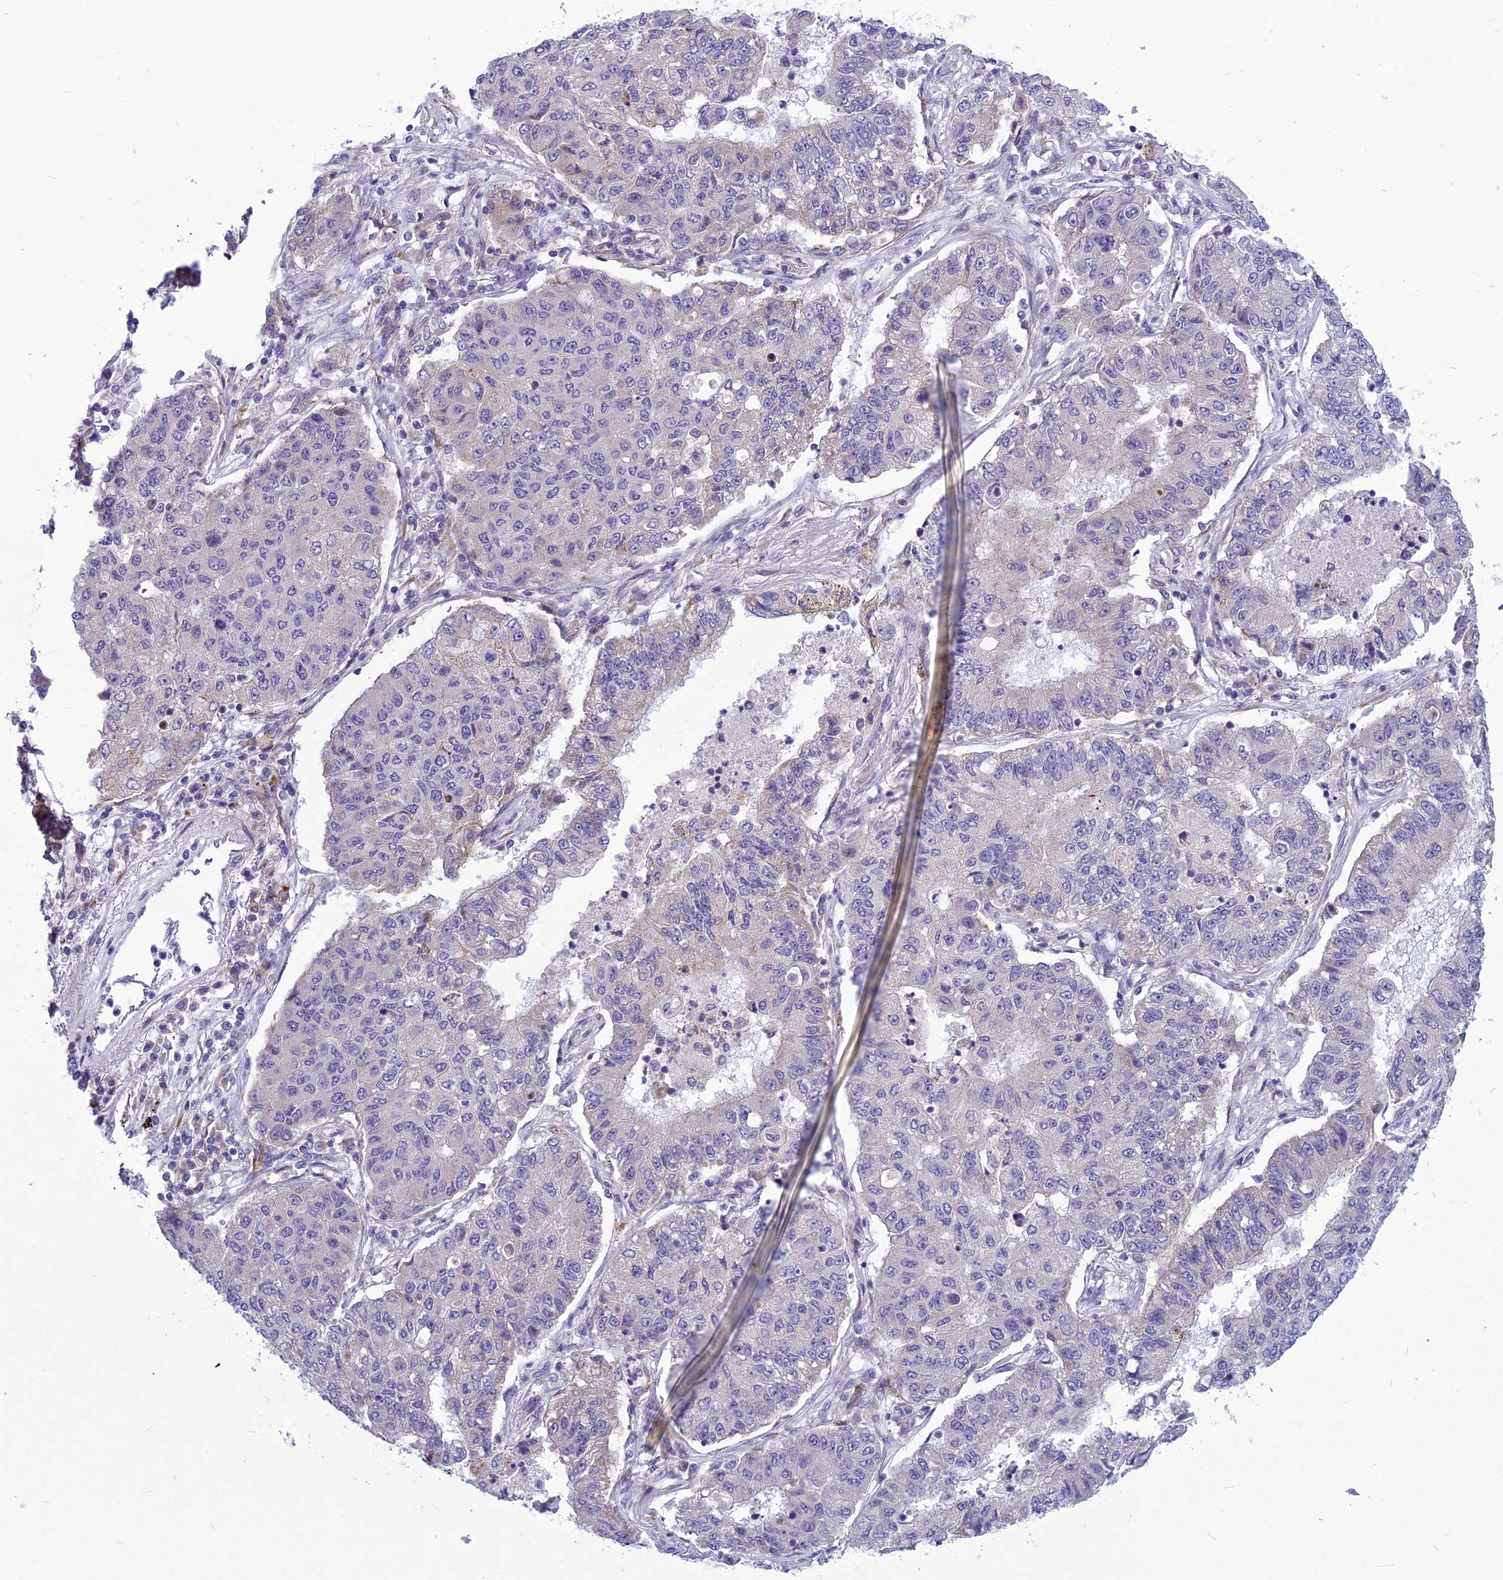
{"staining": {"intensity": "negative", "quantity": "none", "location": "none"}, "tissue": "lung cancer", "cell_type": "Tumor cells", "image_type": "cancer", "snomed": [{"axis": "morphology", "description": "Squamous cell carcinoma, NOS"}, {"axis": "topography", "description": "Lung"}], "caption": "Lung squamous cell carcinoma stained for a protein using immunohistochemistry (IHC) demonstrates no expression tumor cells.", "gene": "PSMF1", "patient": {"sex": "male", "age": 74}}